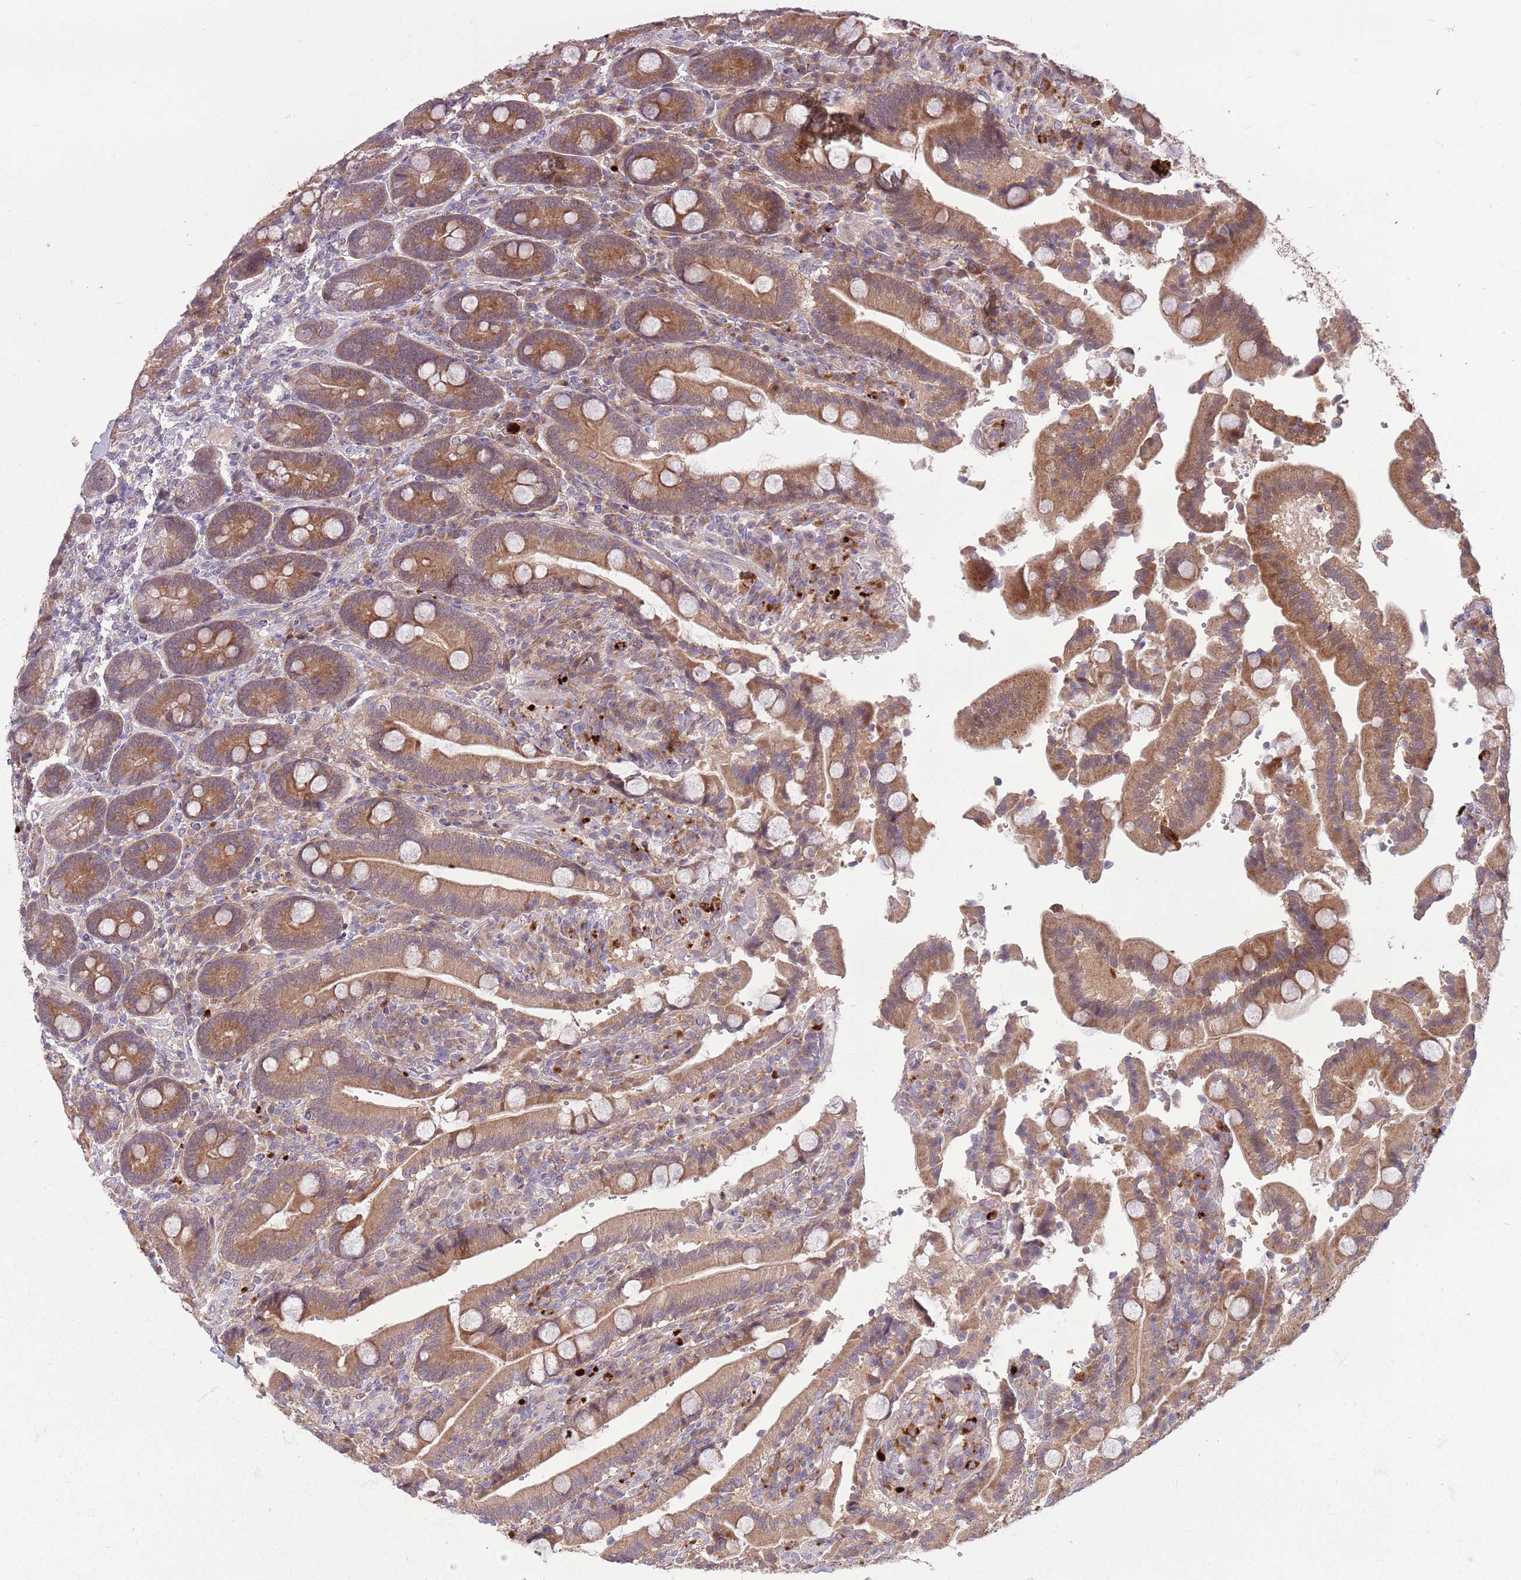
{"staining": {"intensity": "moderate", "quantity": ">75%", "location": "cytoplasmic/membranous"}, "tissue": "duodenum", "cell_type": "Glandular cells", "image_type": "normal", "snomed": [{"axis": "morphology", "description": "Normal tissue, NOS"}, {"axis": "topography", "description": "Duodenum"}], "caption": "IHC (DAB) staining of normal duodenum shows moderate cytoplasmic/membranous protein positivity in about >75% of glandular cells.", "gene": "PPP1R27", "patient": {"sex": "female", "age": 62}}